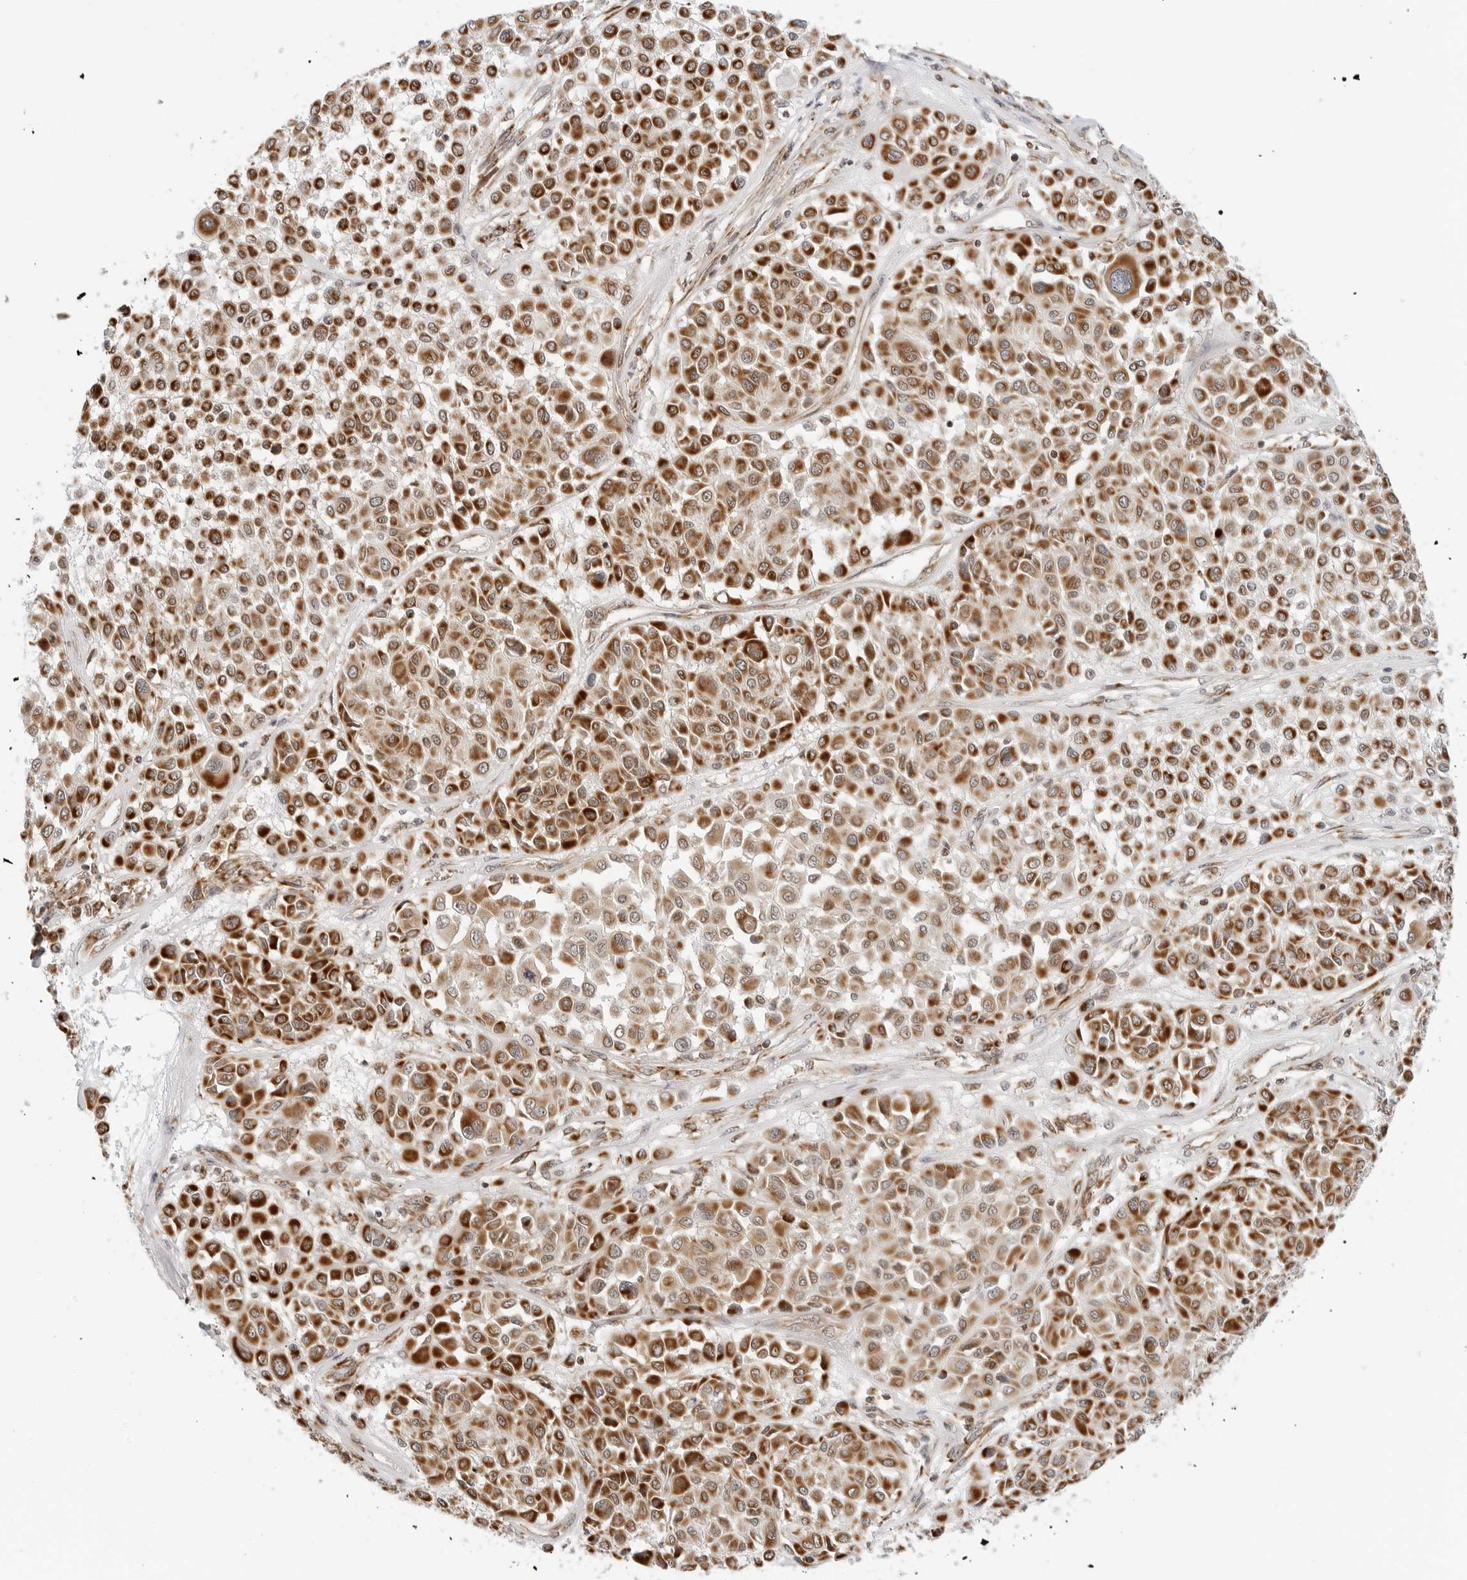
{"staining": {"intensity": "strong", "quantity": ">75%", "location": "cytoplasmic/membranous"}, "tissue": "melanoma", "cell_type": "Tumor cells", "image_type": "cancer", "snomed": [{"axis": "morphology", "description": "Malignant melanoma, Metastatic site"}, {"axis": "topography", "description": "Soft tissue"}], "caption": "About >75% of tumor cells in malignant melanoma (metastatic site) reveal strong cytoplasmic/membranous protein positivity as visualized by brown immunohistochemical staining.", "gene": "POLR3GL", "patient": {"sex": "male", "age": 41}}